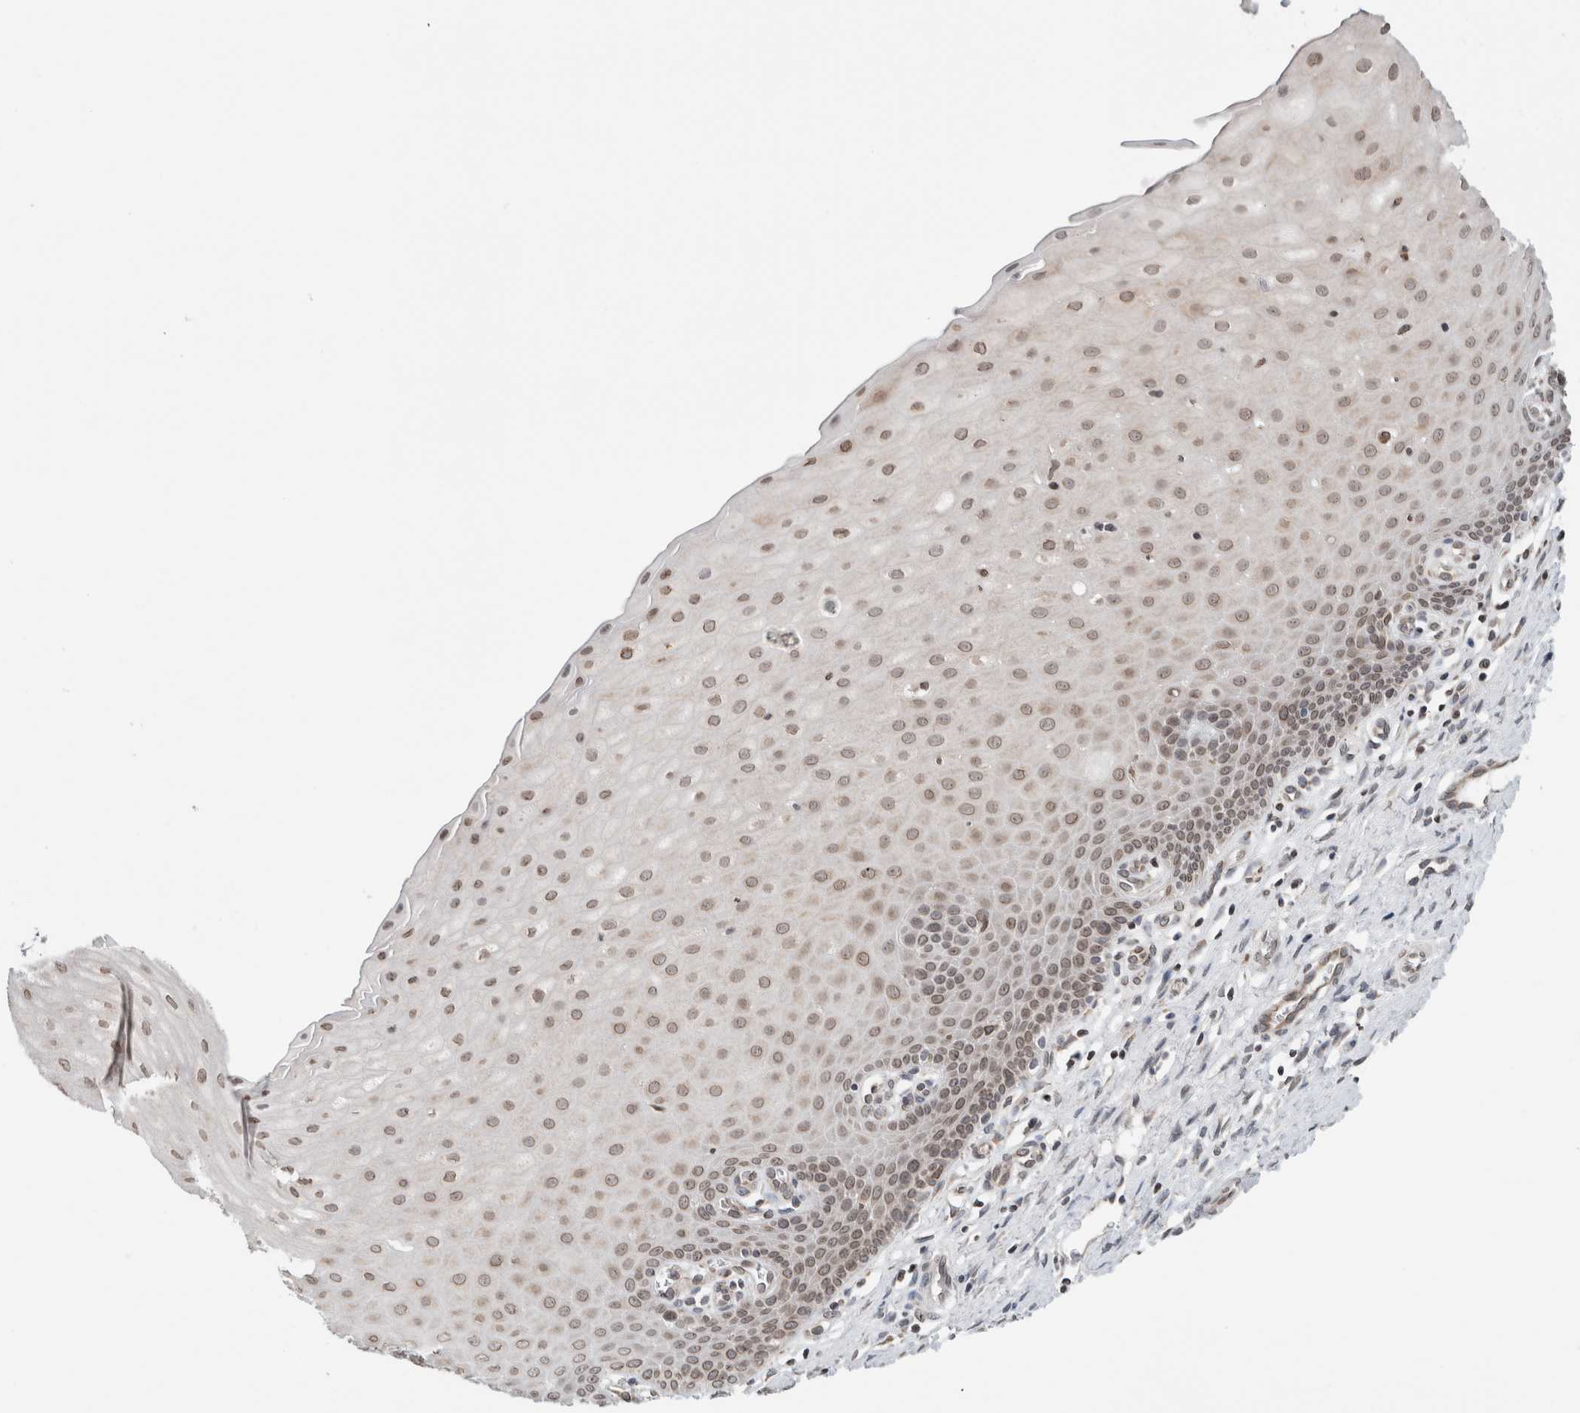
{"staining": {"intensity": "moderate", "quantity": ">75%", "location": "cytoplasmic/membranous,nuclear"}, "tissue": "cervix", "cell_type": "Glandular cells", "image_type": "normal", "snomed": [{"axis": "morphology", "description": "Normal tissue, NOS"}, {"axis": "topography", "description": "Cervix"}], "caption": "Moderate cytoplasmic/membranous,nuclear staining for a protein is seen in approximately >75% of glandular cells of unremarkable cervix using immunohistochemistry (IHC).", "gene": "RBMX2", "patient": {"sex": "female", "age": 55}}